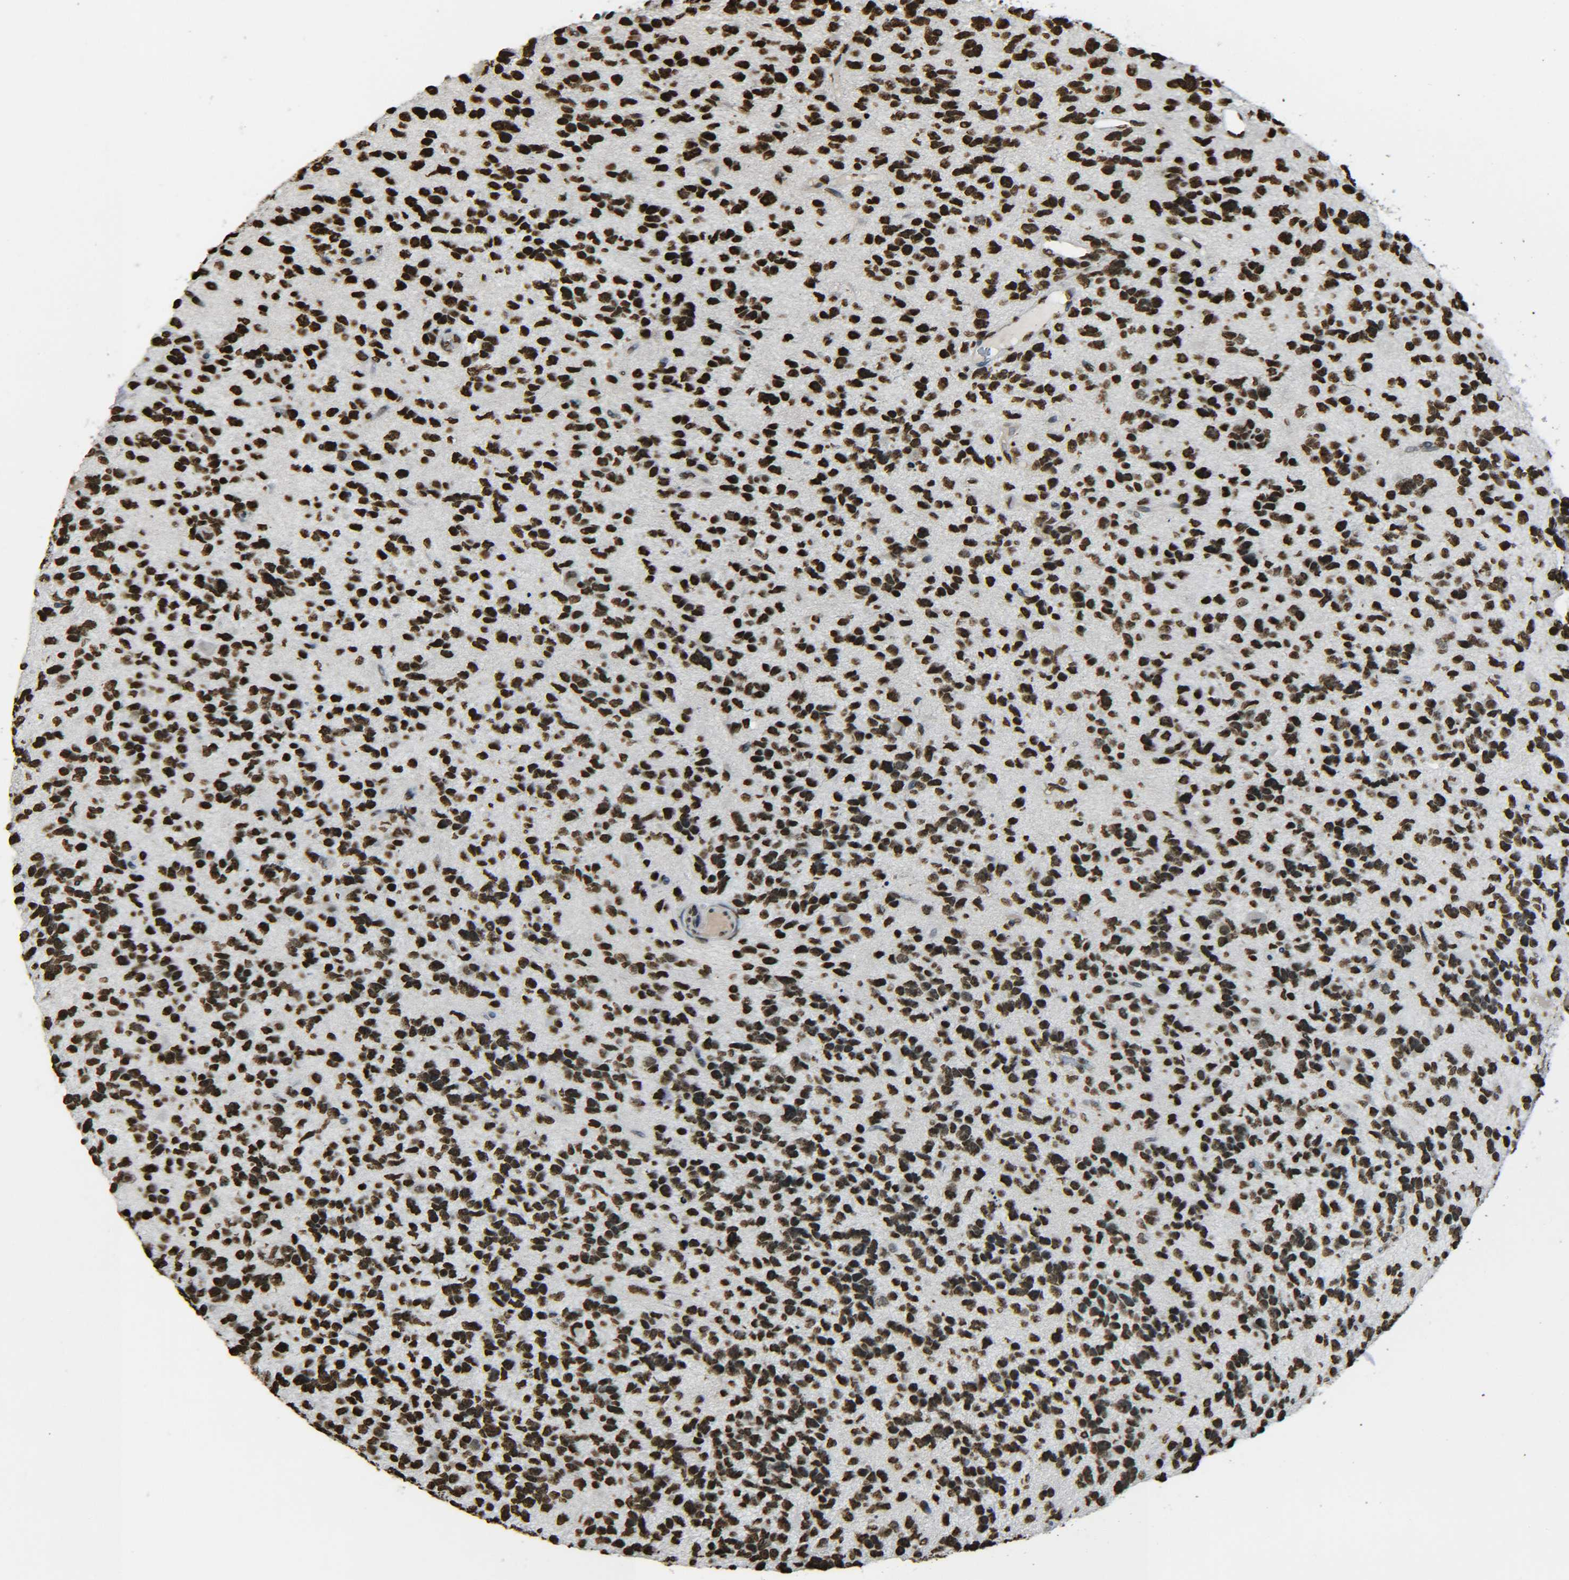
{"staining": {"intensity": "strong", "quantity": ">75%", "location": "nuclear"}, "tissue": "glioma", "cell_type": "Tumor cells", "image_type": "cancer", "snomed": [{"axis": "morphology", "description": "Glioma, malignant, High grade"}, {"axis": "topography", "description": "Brain"}], "caption": "Glioma was stained to show a protein in brown. There is high levels of strong nuclear positivity in about >75% of tumor cells.", "gene": "H4C16", "patient": {"sex": "female", "age": 58}}